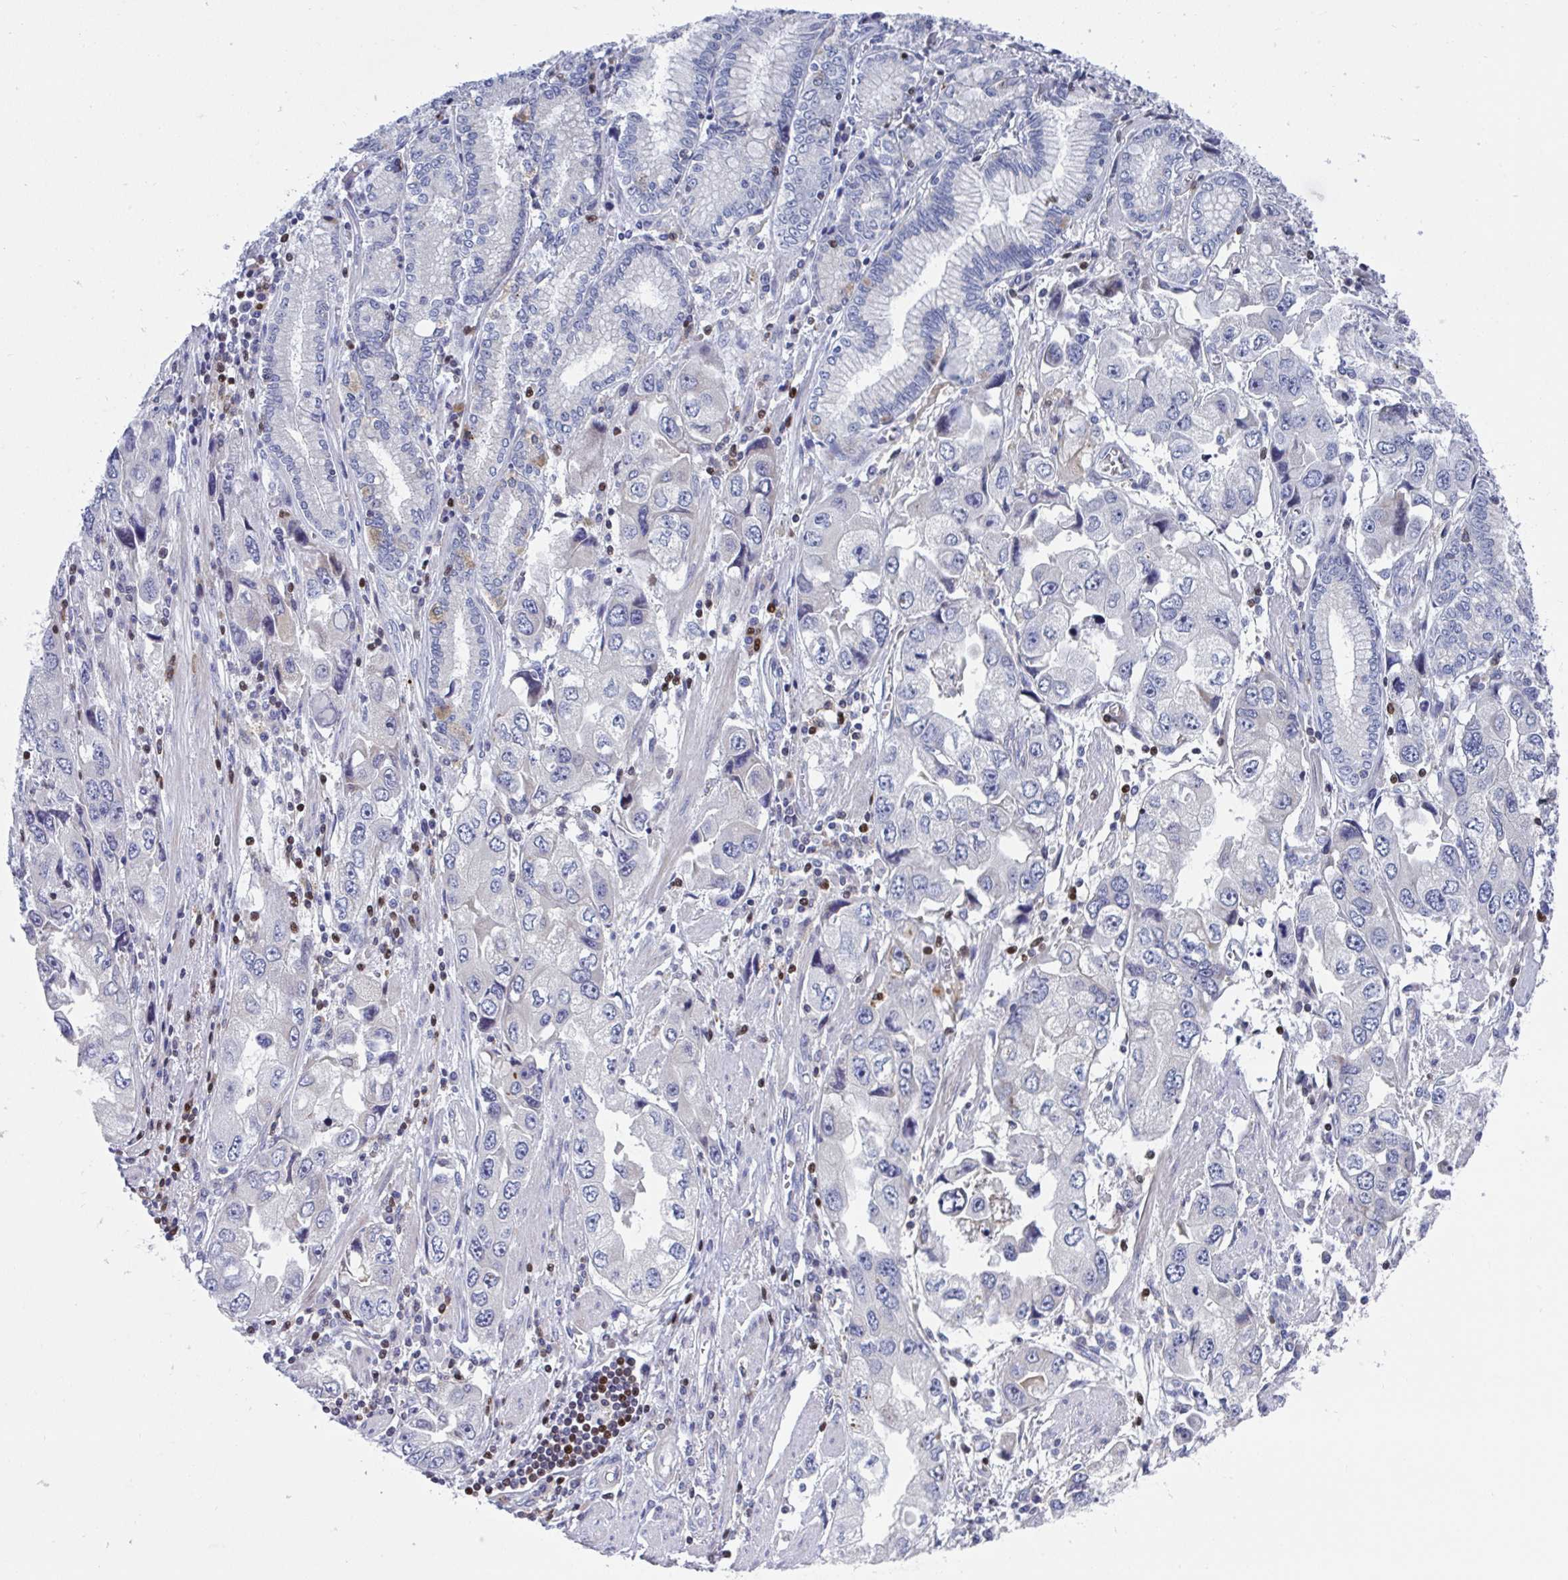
{"staining": {"intensity": "negative", "quantity": "none", "location": "none"}, "tissue": "stomach cancer", "cell_type": "Tumor cells", "image_type": "cancer", "snomed": [{"axis": "morphology", "description": "Adenocarcinoma, NOS"}, {"axis": "topography", "description": "Stomach, lower"}], "caption": "Micrograph shows no significant protein staining in tumor cells of stomach adenocarcinoma.", "gene": "AOC2", "patient": {"sex": "female", "age": 93}}